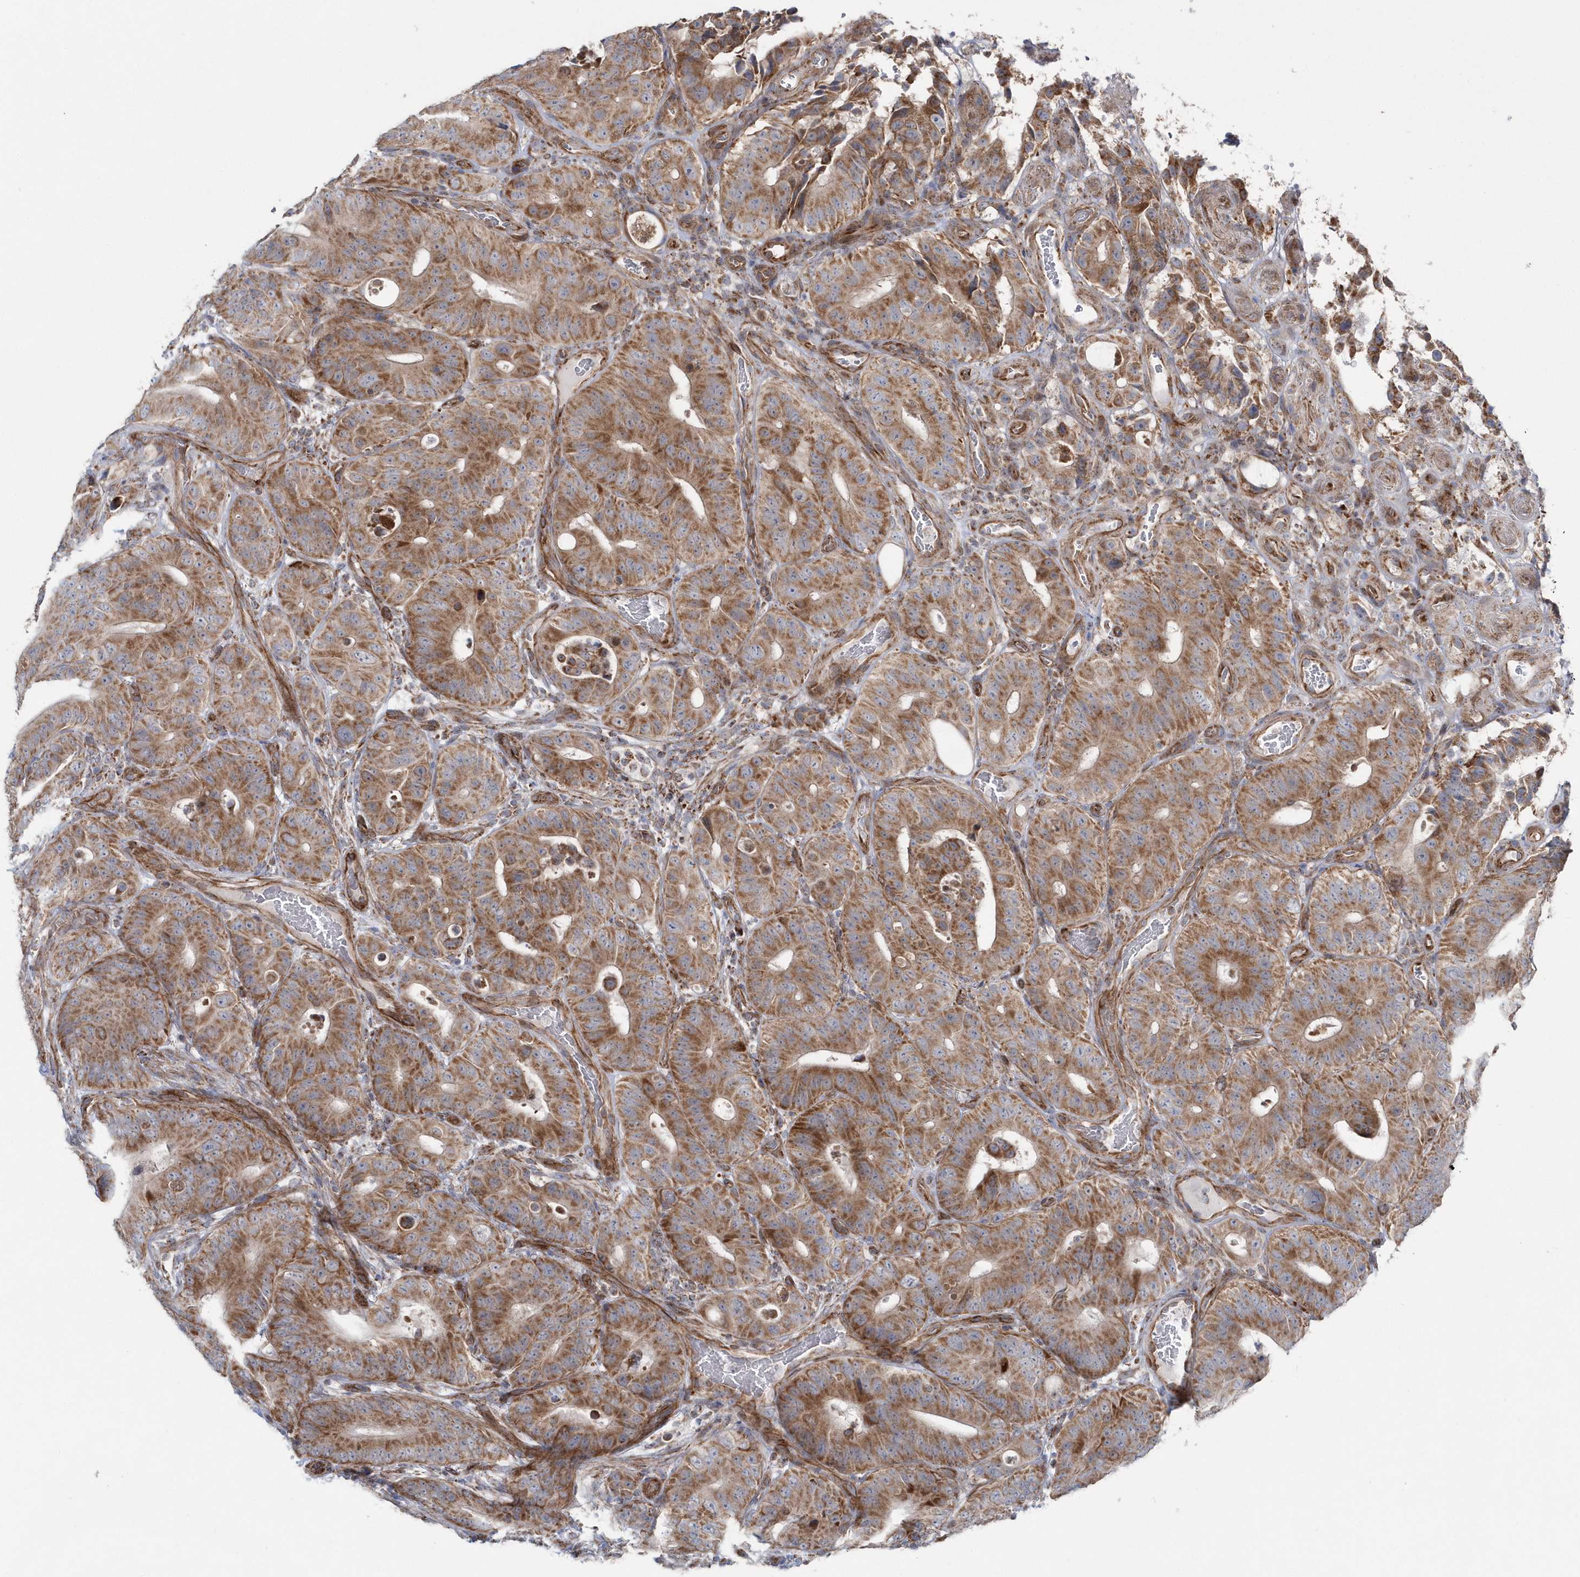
{"staining": {"intensity": "moderate", "quantity": ">75%", "location": "cytoplasmic/membranous"}, "tissue": "colorectal cancer", "cell_type": "Tumor cells", "image_type": "cancer", "snomed": [{"axis": "morphology", "description": "Adenocarcinoma, NOS"}, {"axis": "topography", "description": "Colon"}], "caption": "Tumor cells display medium levels of moderate cytoplasmic/membranous expression in about >75% of cells in human colorectal adenocarcinoma.", "gene": "OPA1", "patient": {"sex": "male", "age": 83}}